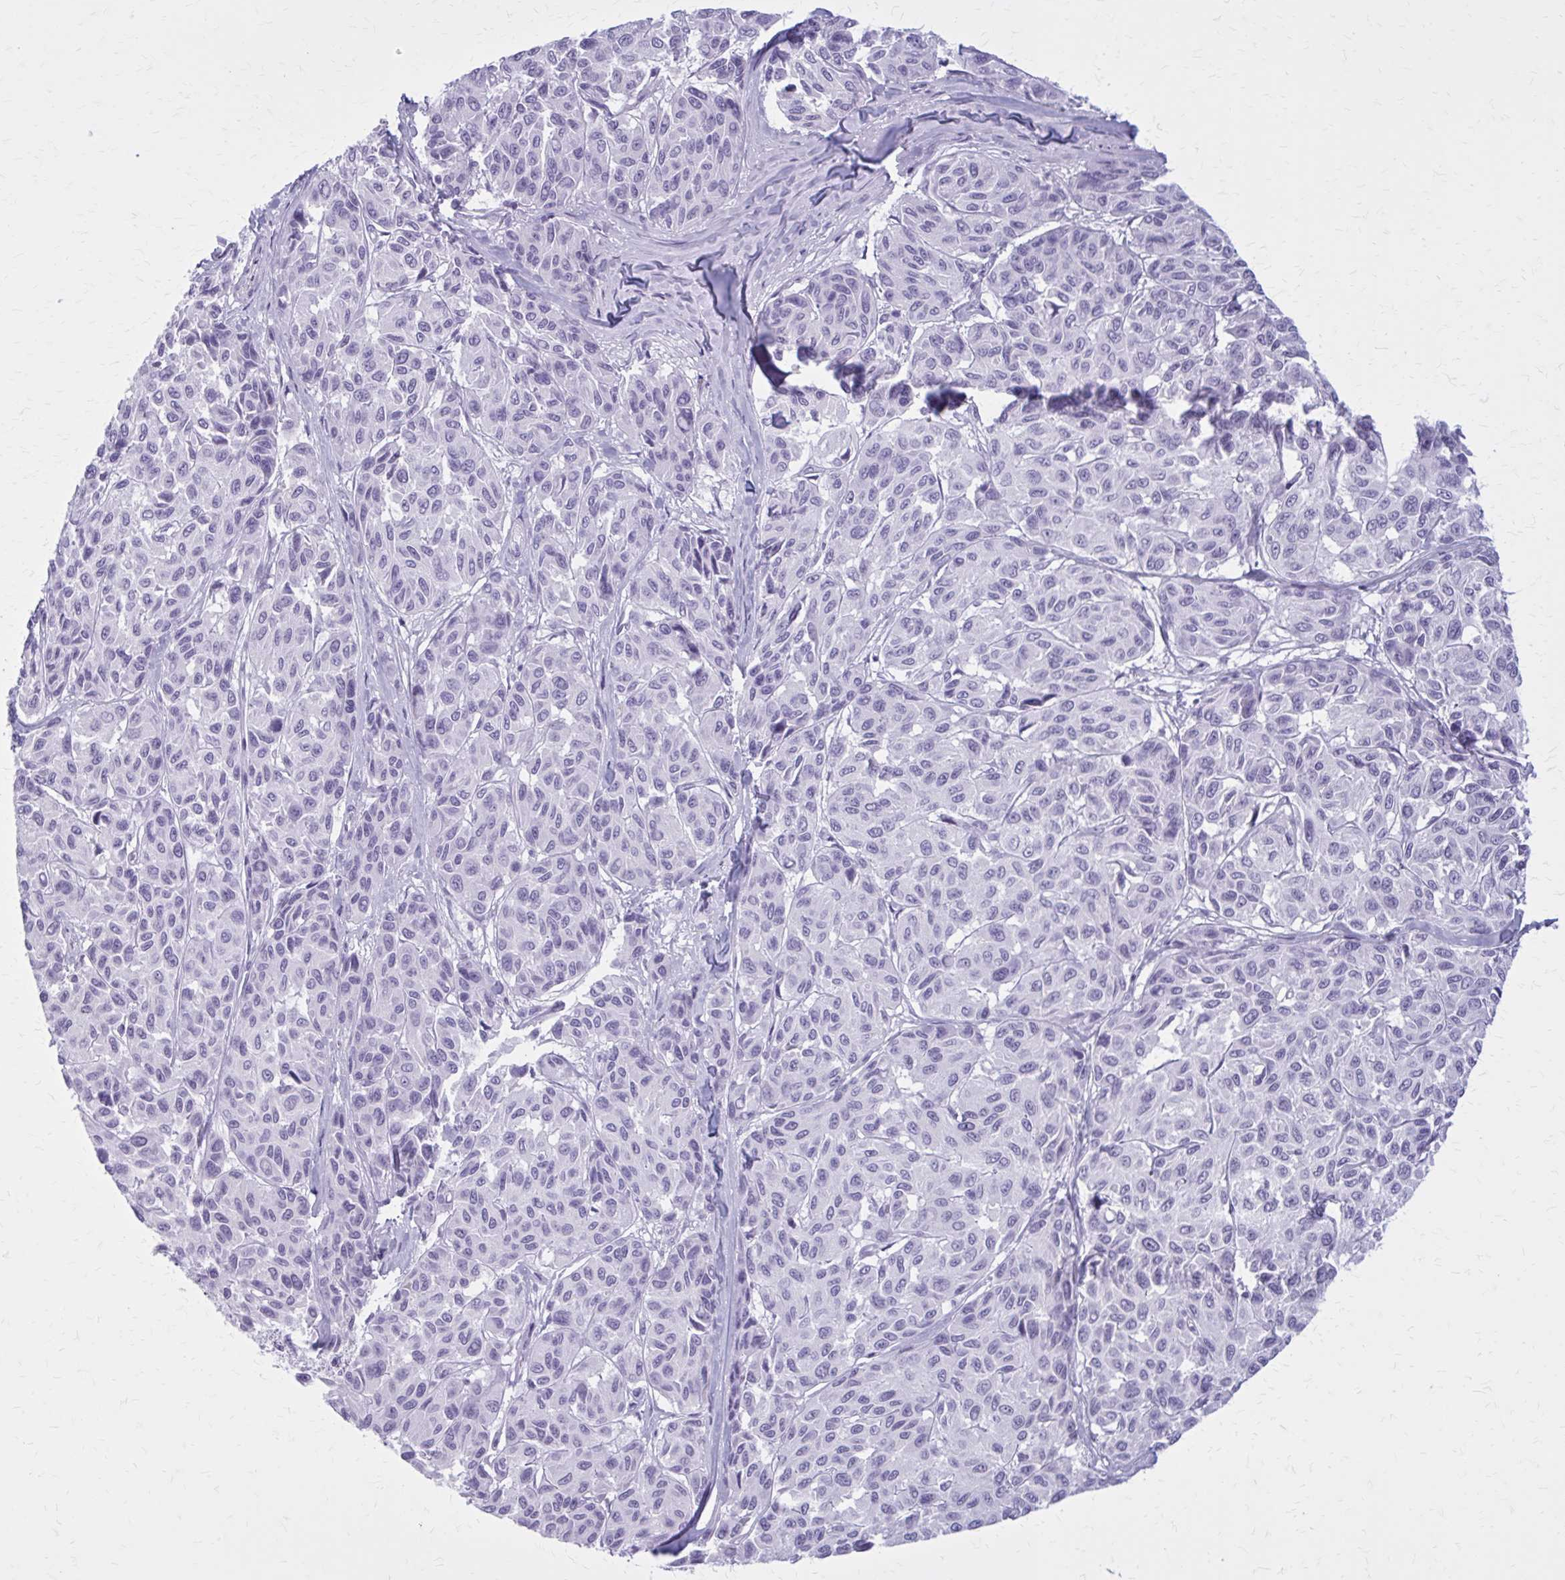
{"staining": {"intensity": "negative", "quantity": "none", "location": "none"}, "tissue": "melanoma", "cell_type": "Tumor cells", "image_type": "cancer", "snomed": [{"axis": "morphology", "description": "Malignant melanoma, NOS"}, {"axis": "topography", "description": "Skin"}], "caption": "Tumor cells are negative for brown protein staining in melanoma. The staining is performed using DAB brown chromogen with nuclei counter-stained in using hematoxylin.", "gene": "GAD1", "patient": {"sex": "female", "age": 66}}